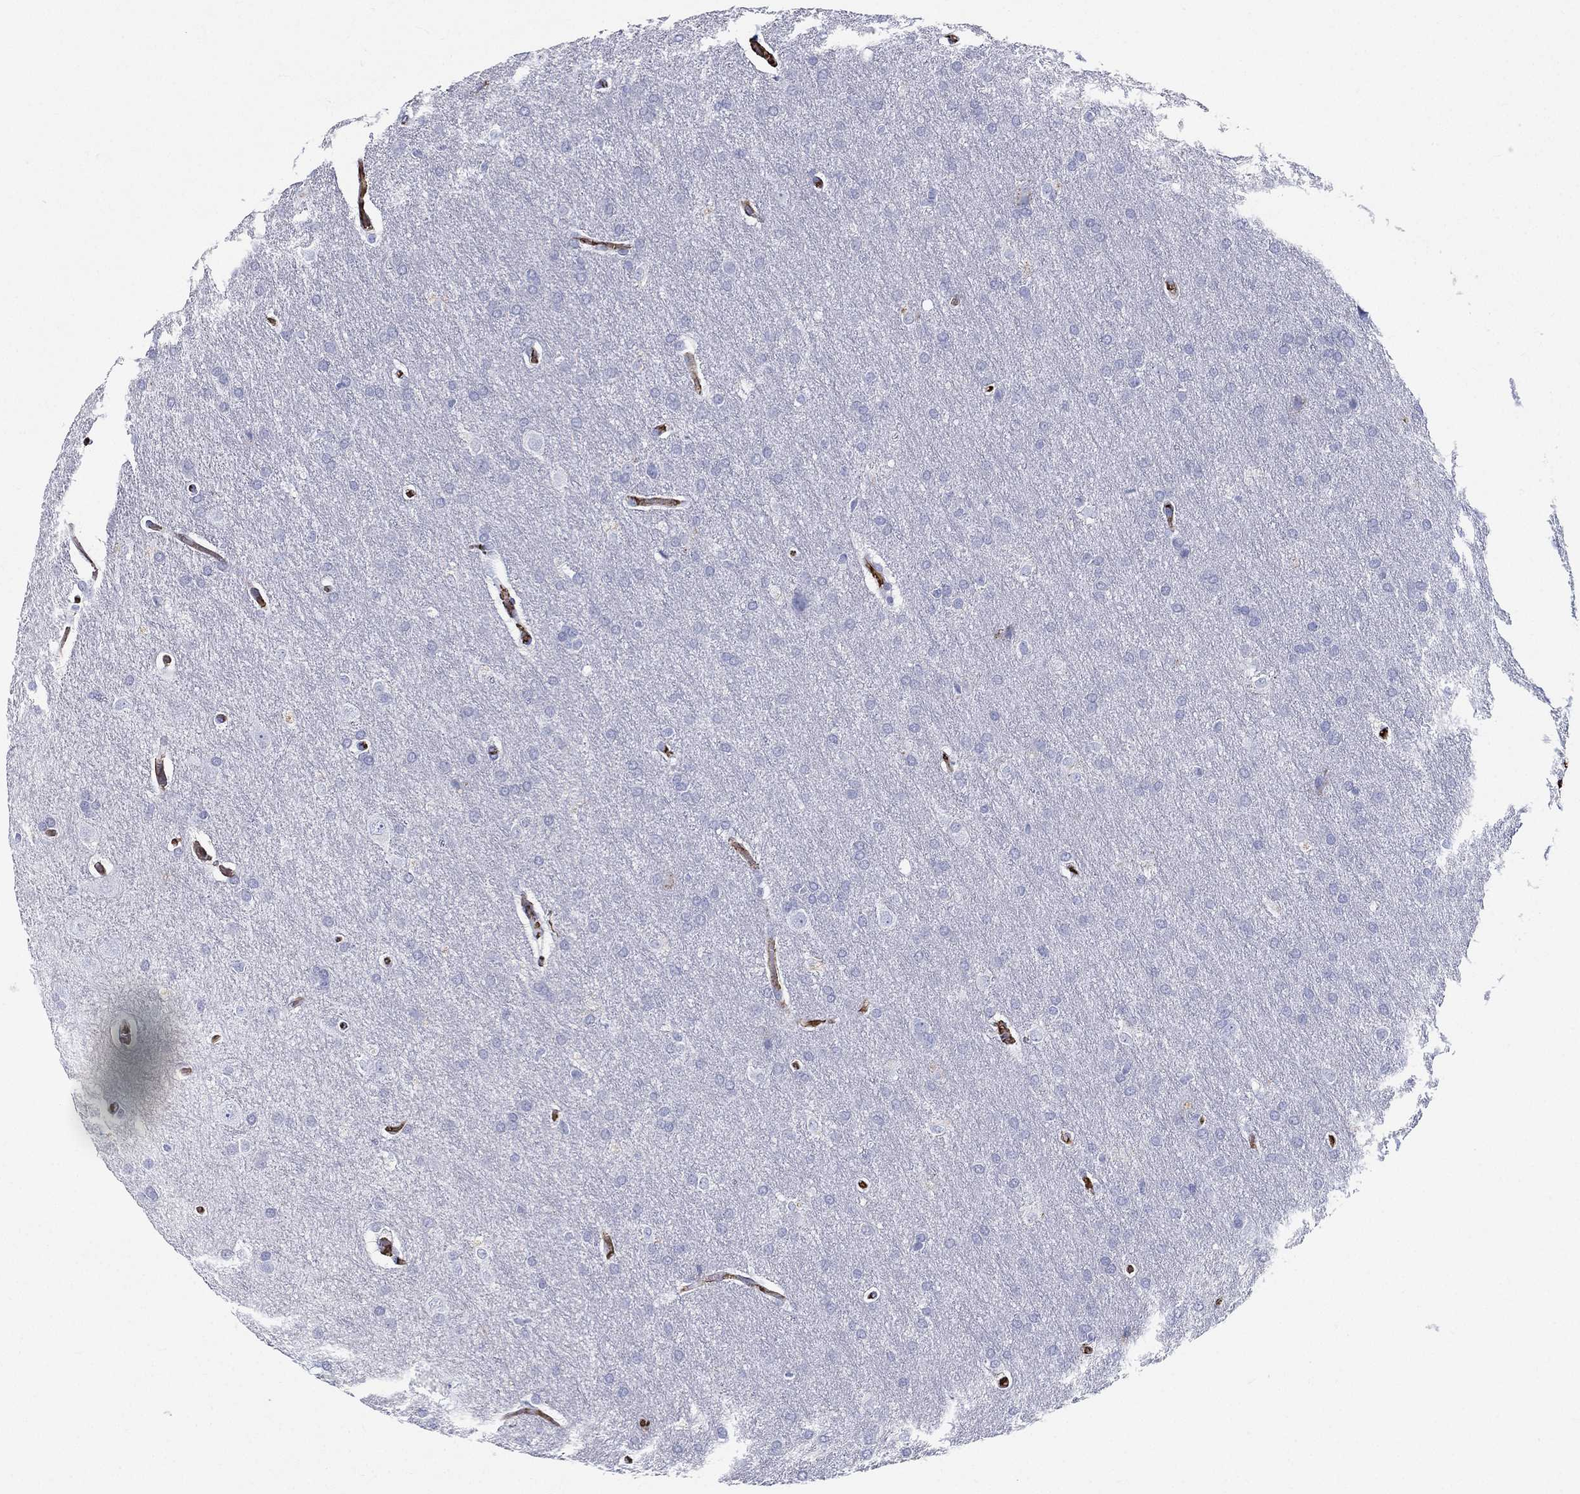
{"staining": {"intensity": "negative", "quantity": "none", "location": "none"}, "tissue": "glioma", "cell_type": "Tumor cells", "image_type": "cancer", "snomed": [{"axis": "morphology", "description": "Glioma, malignant, Low grade"}, {"axis": "topography", "description": "Brain"}], "caption": "Photomicrograph shows no significant protein expression in tumor cells of malignant low-grade glioma. (DAB immunohistochemistry visualized using brightfield microscopy, high magnification).", "gene": "IFNB1", "patient": {"sex": "female", "age": 32}}